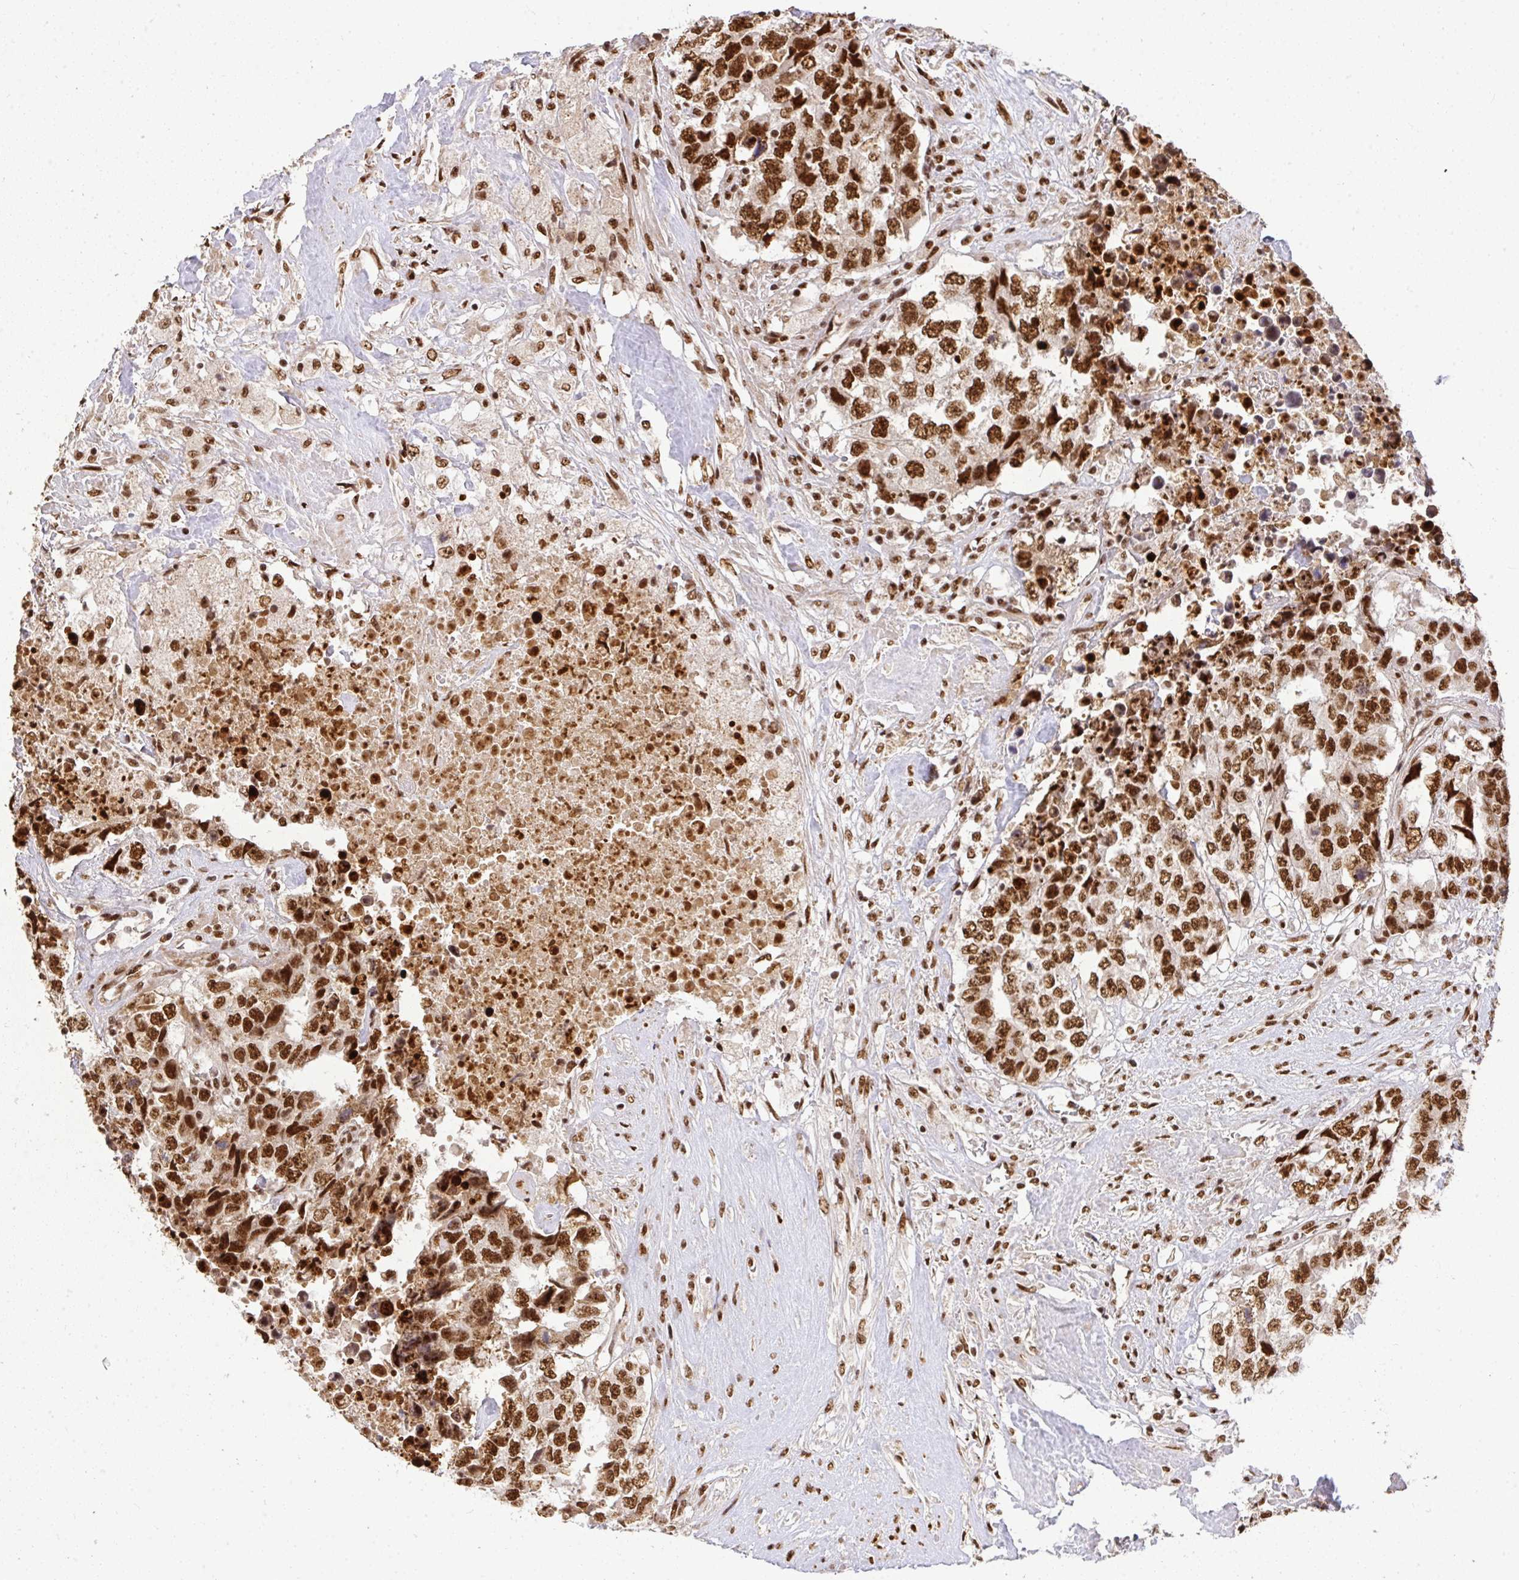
{"staining": {"intensity": "strong", "quantity": ">75%", "location": "nuclear"}, "tissue": "testis cancer", "cell_type": "Tumor cells", "image_type": "cancer", "snomed": [{"axis": "morphology", "description": "Carcinoma, Embryonal, NOS"}, {"axis": "topography", "description": "Testis"}], "caption": "Human testis cancer (embryonal carcinoma) stained with a brown dye reveals strong nuclear positive staining in about >75% of tumor cells.", "gene": "U2AF1", "patient": {"sex": "male", "age": 24}}